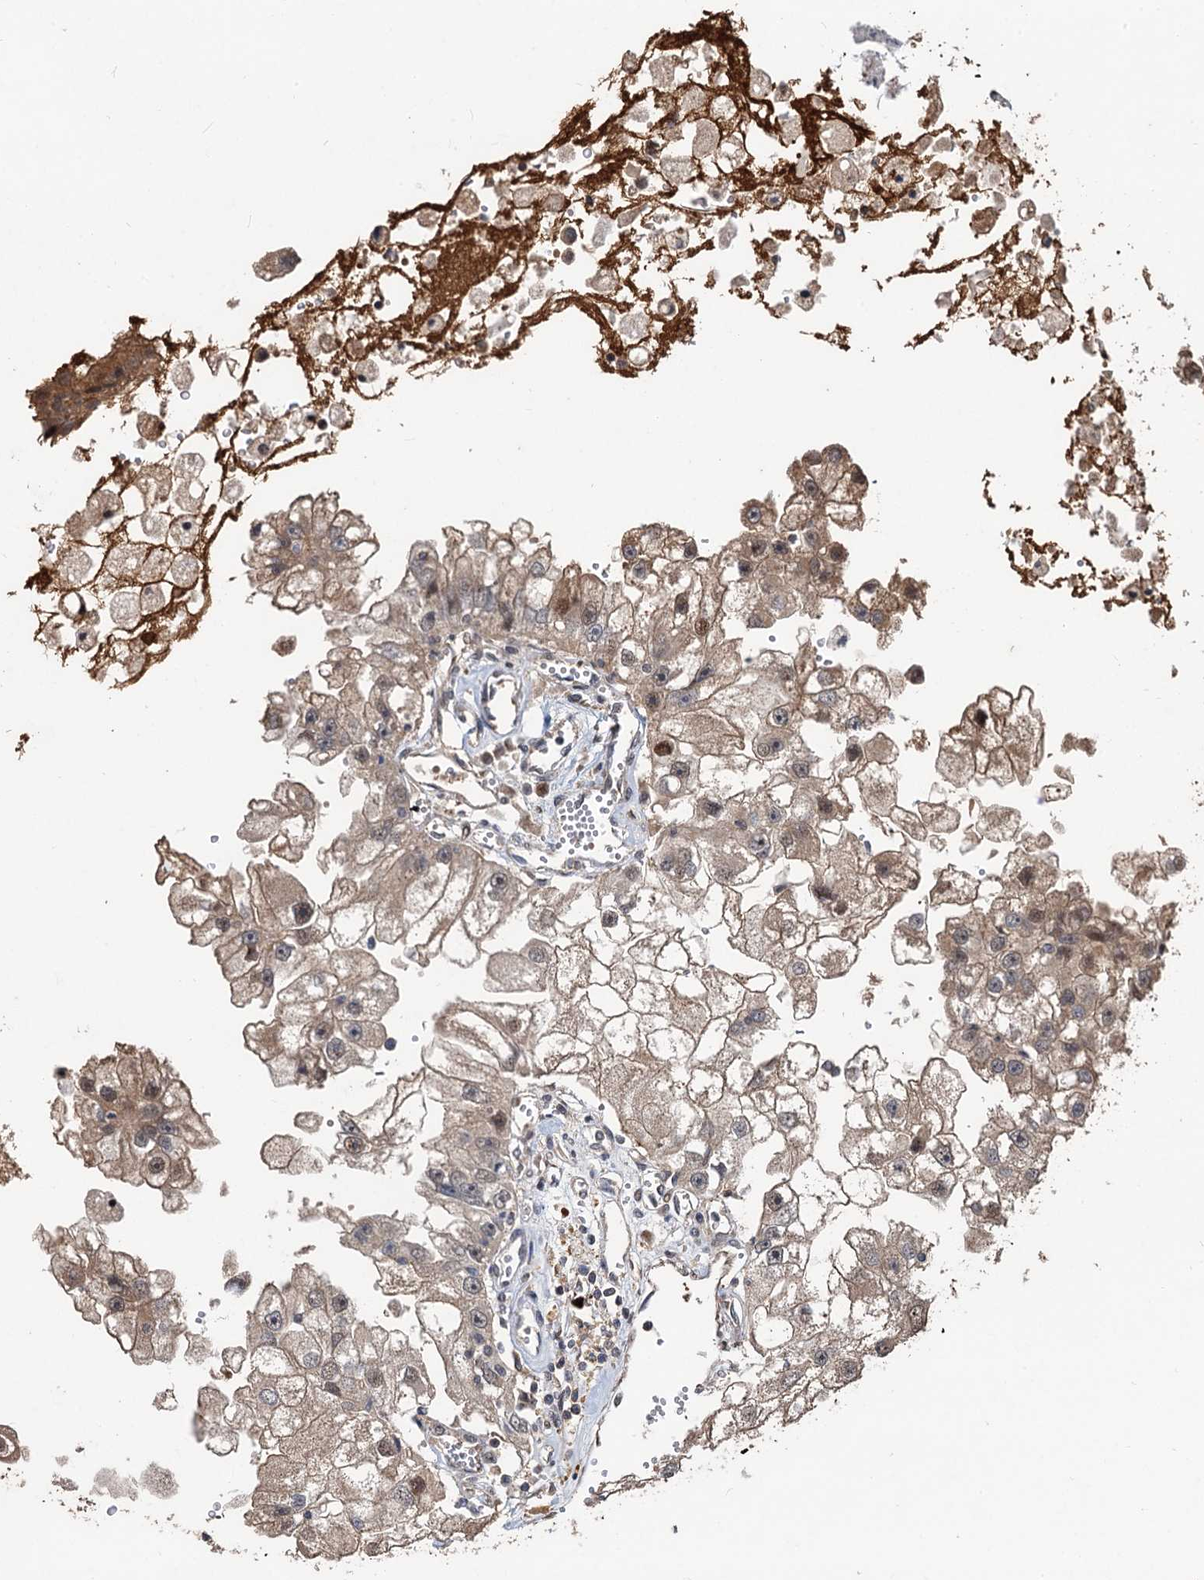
{"staining": {"intensity": "weak", "quantity": ">75%", "location": "cytoplasmic/membranous,nuclear"}, "tissue": "renal cancer", "cell_type": "Tumor cells", "image_type": "cancer", "snomed": [{"axis": "morphology", "description": "Adenocarcinoma, NOS"}, {"axis": "topography", "description": "Kidney"}], "caption": "Protein expression analysis of adenocarcinoma (renal) demonstrates weak cytoplasmic/membranous and nuclear staining in about >75% of tumor cells.", "gene": "DEXI", "patient": {"sex": "male", "age": 63}}